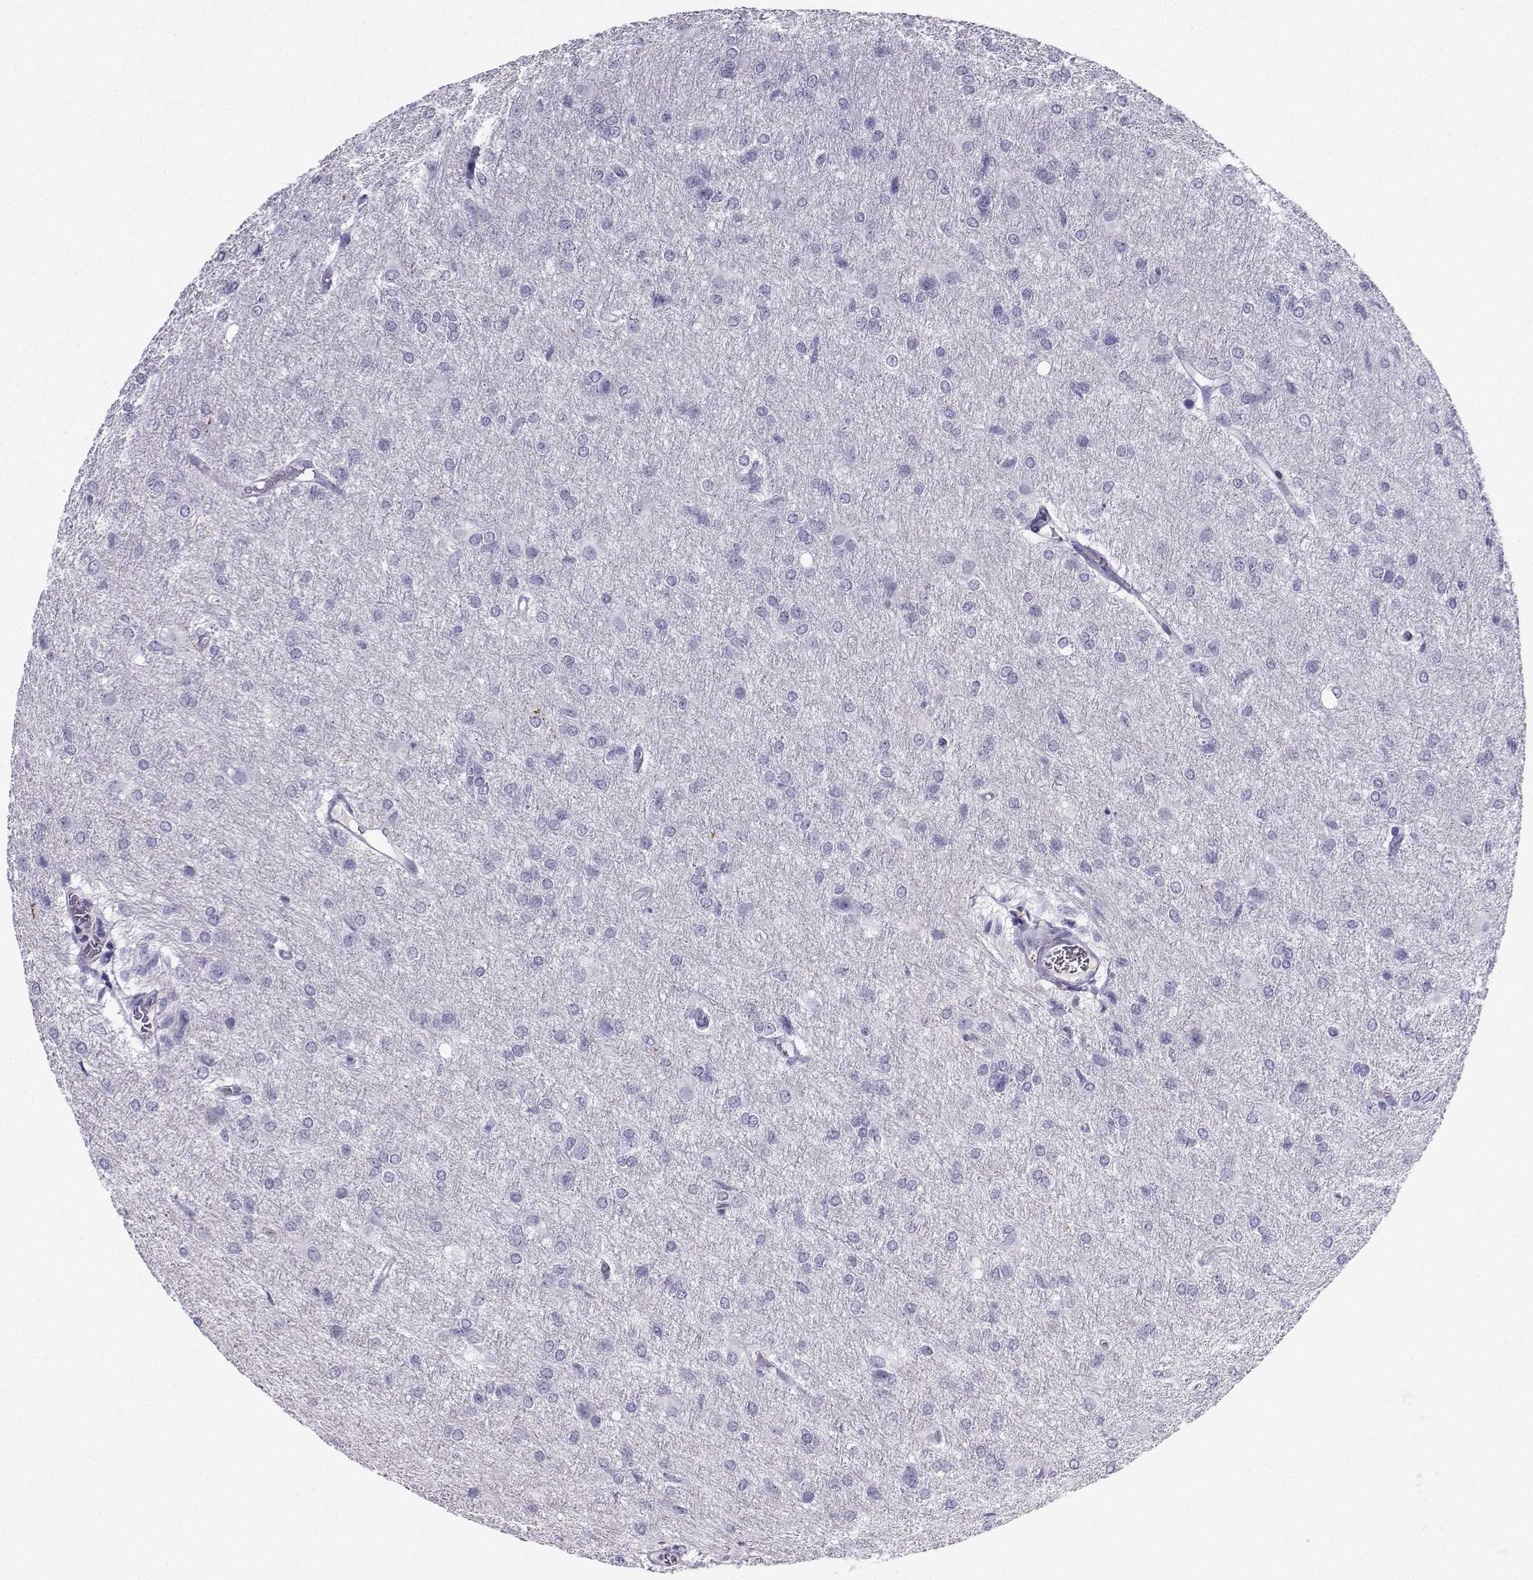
{"staining": {"intensity": "negative", "quantity": "none", "location": "none"}, "tissue": "glioma", "cell_type": "Tumor cells", "image_type": "cancer", "snomed": [{"axis": "morphology", "description": "Glioma, malignant, High grade"}, {"axis": "topography", "description": "Brain"}], "caption": "Immunohistochemistry of human malignant glioma (high-grade) demonstrates no expression in tumor cells.", "gene": "SLC18A2", "patient": {"sex": "male", "age": 68}}